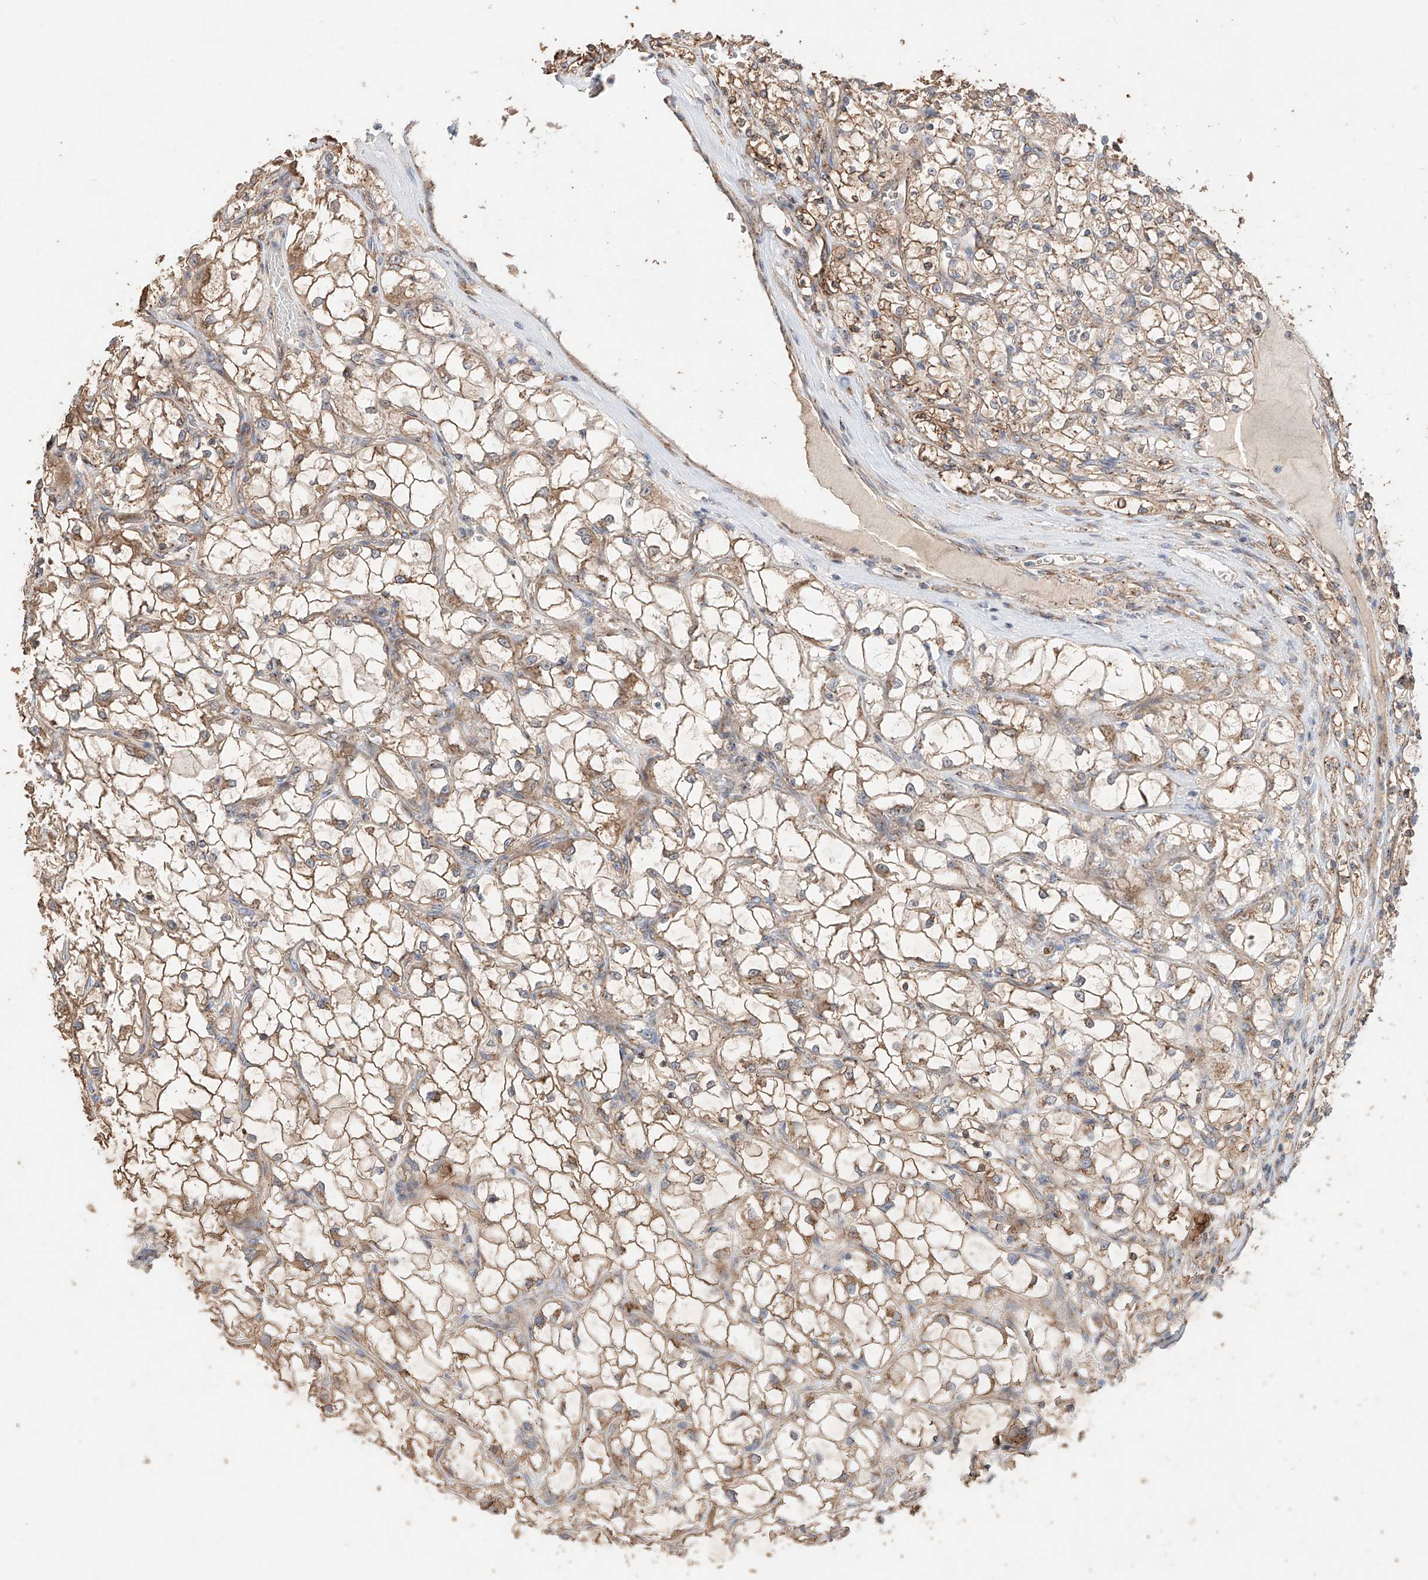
{"staining": {"intensity": "moderate", "quantity": "25%-75%", "location": "cytoplasmic/membranous"}, "tissue": "renal cancer", "cell_type": "Tumor cells", "image_type": "cancer", "snomed": [{"axis": "morphology", "description": "Adenocarcinoma, NOS"}, {"axis": "topography", "description": "Kidney"}], "caption": "An image of human renal cancer (adenocarcinoma) stained for a protein exhibits moderate cytoplasmic/membranous brown staining in tumor cells.", "gene": "MOSPD1", "patient": {"sex": "female", "age": 69}}